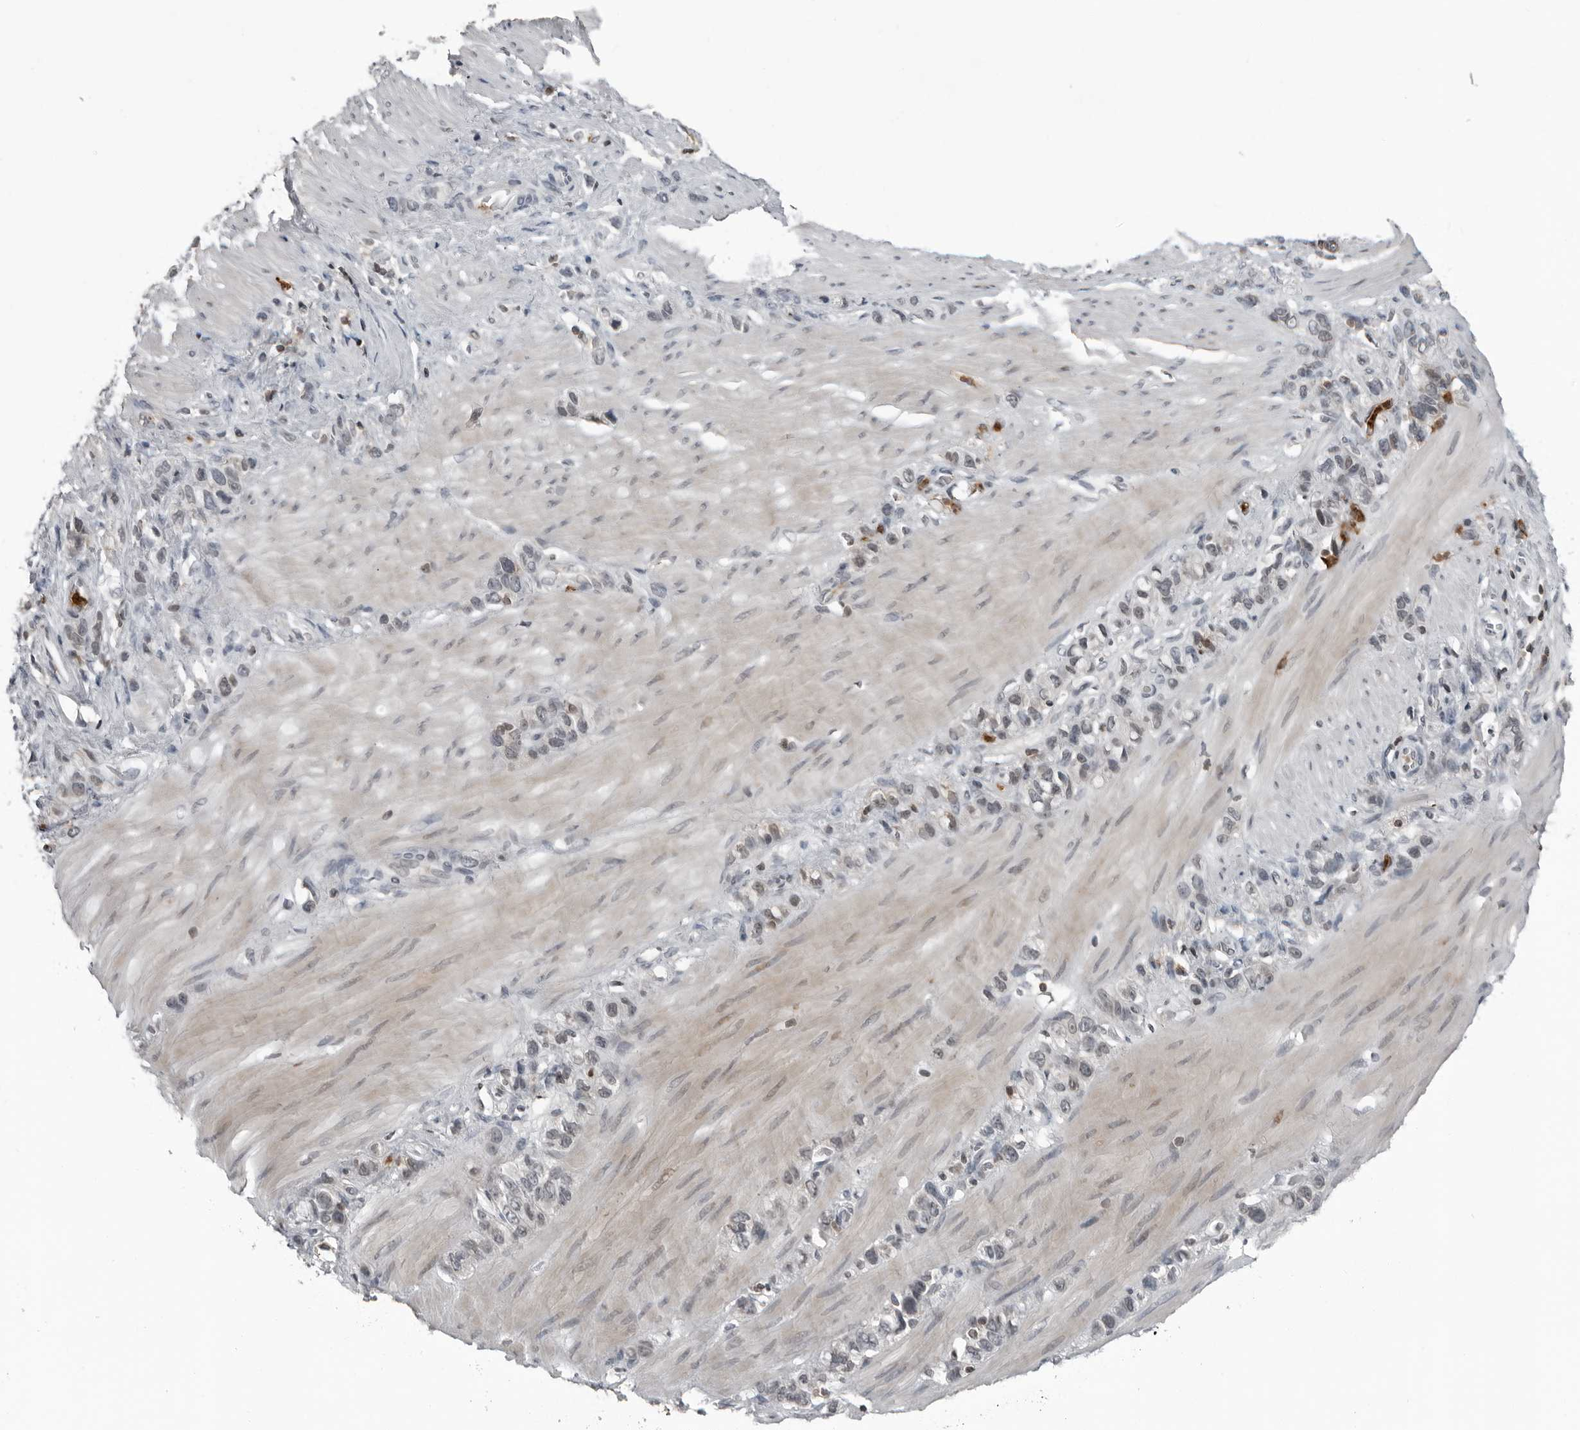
{"staining": {"intensity": "negative", "quantity": "none", "location": "none"}, "tissue": "stomach cancer", "cell_type": "Tumor cells", "image_type": "cancer", "snomed": [{"axis": "morphology", "description": "Normal tissue, NOS"}, {"axis": "morphology", "description": "Adenocarcinoma, NOS"}, {"axis": "morphology", "description": "Adenocarcinoma, High grade"}, {"axis": "topography", "description": "Stomach, upper"}, {"axis": "topography", "description": "Stomach"}], "caption": "High power microscopy image of an immunohistochemistry image of stomach adenocarcinoma (high-grade), revealing no significant staining in tumor cells.", "gene": "RTCA", "patient": {"sex": "female", "age": 65}}